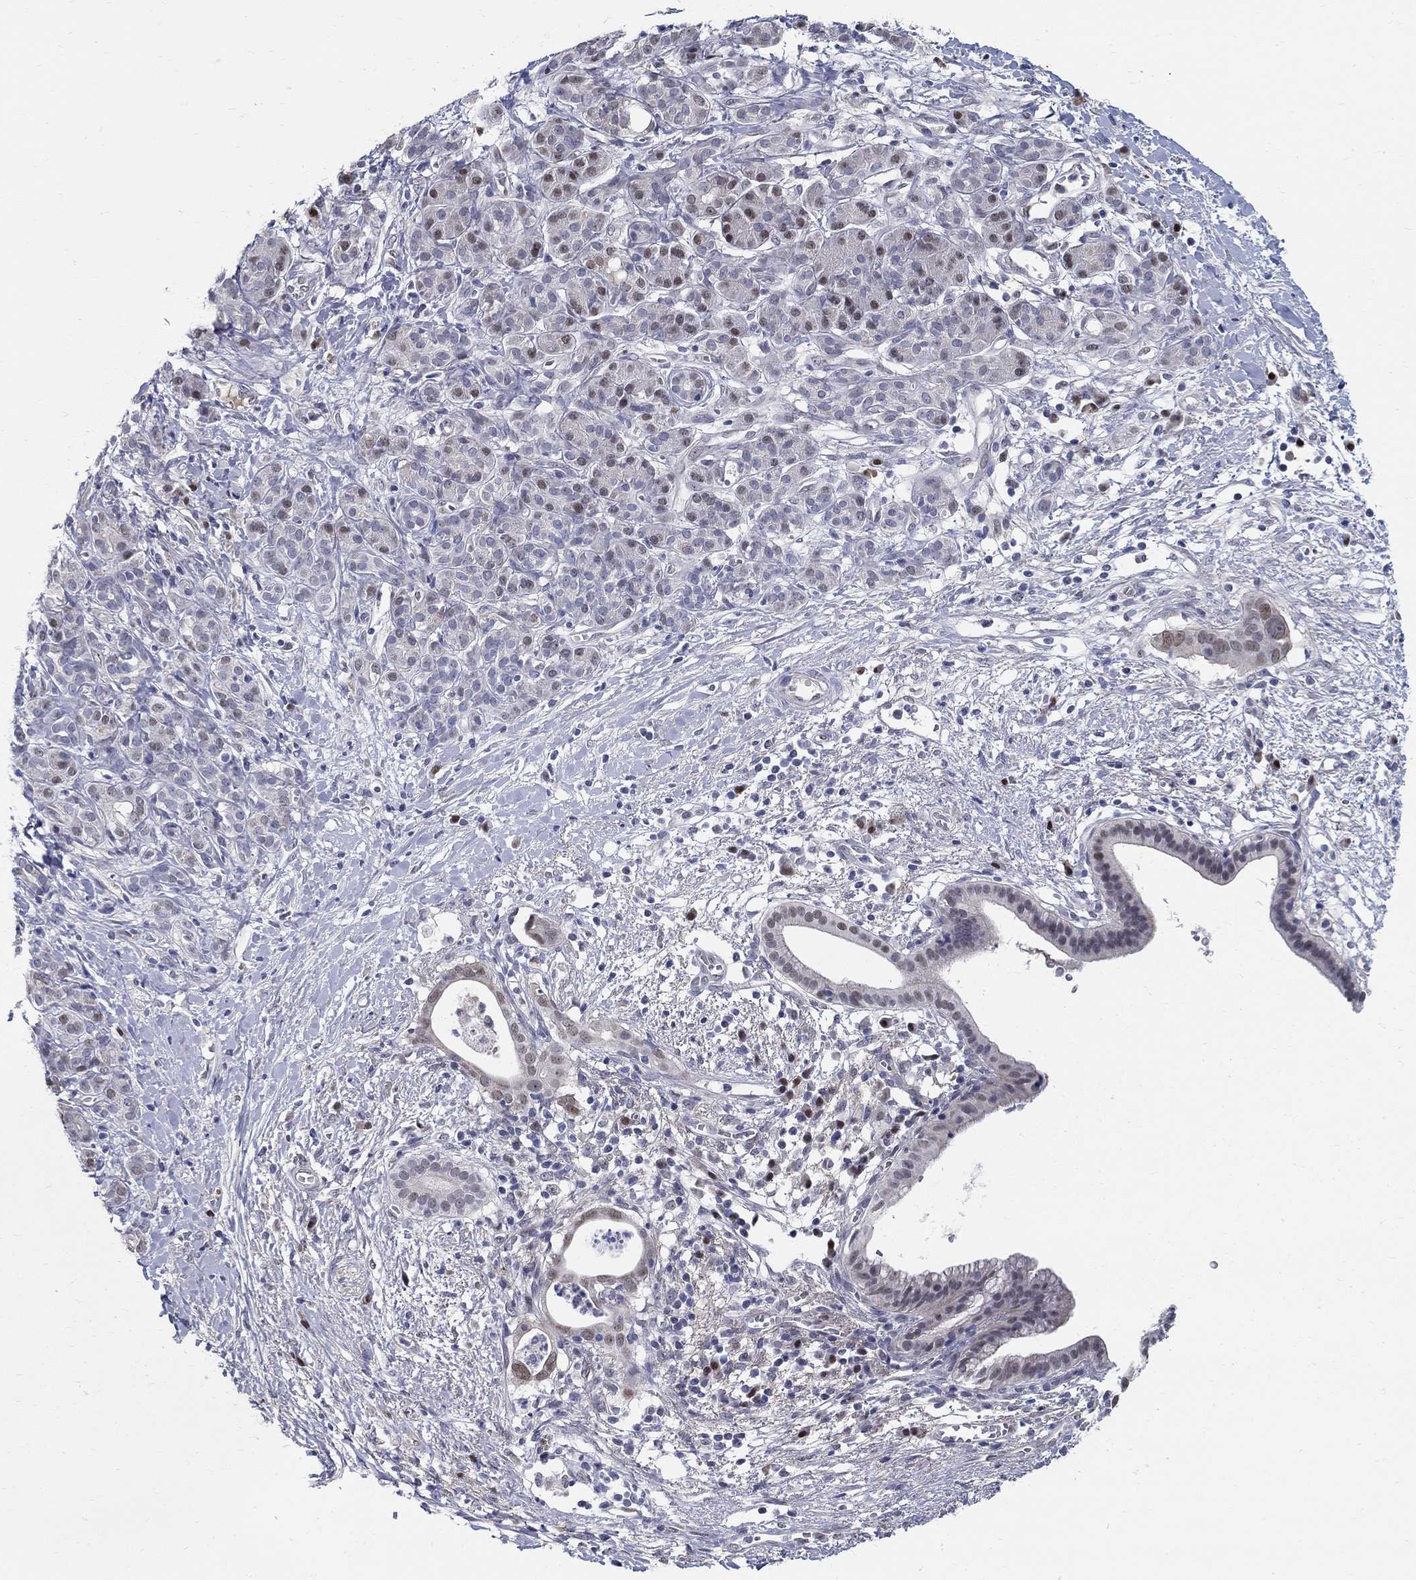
{"staining": {"intensity": "strong", "quantity": "25%-75%", "location": "nuclear"}, "tissue": "pancreatic cancer", "cell_type": "Tumor cells", "image_type": "cancer", "snomed": [{"axis": "morphology", "description": "Adenocarcinoma, NOS"}, {"axis": "topography", "description": "Pancreas"}], "caption": "Pancreatic cancer (adenocarcinoma) stained with a brown dye exhibits strong nuclear positive positivity in approximately 25%-75% of tumor cells.", "gene": "C16orf46", "patient": {"sex": "male", "age": 61}}